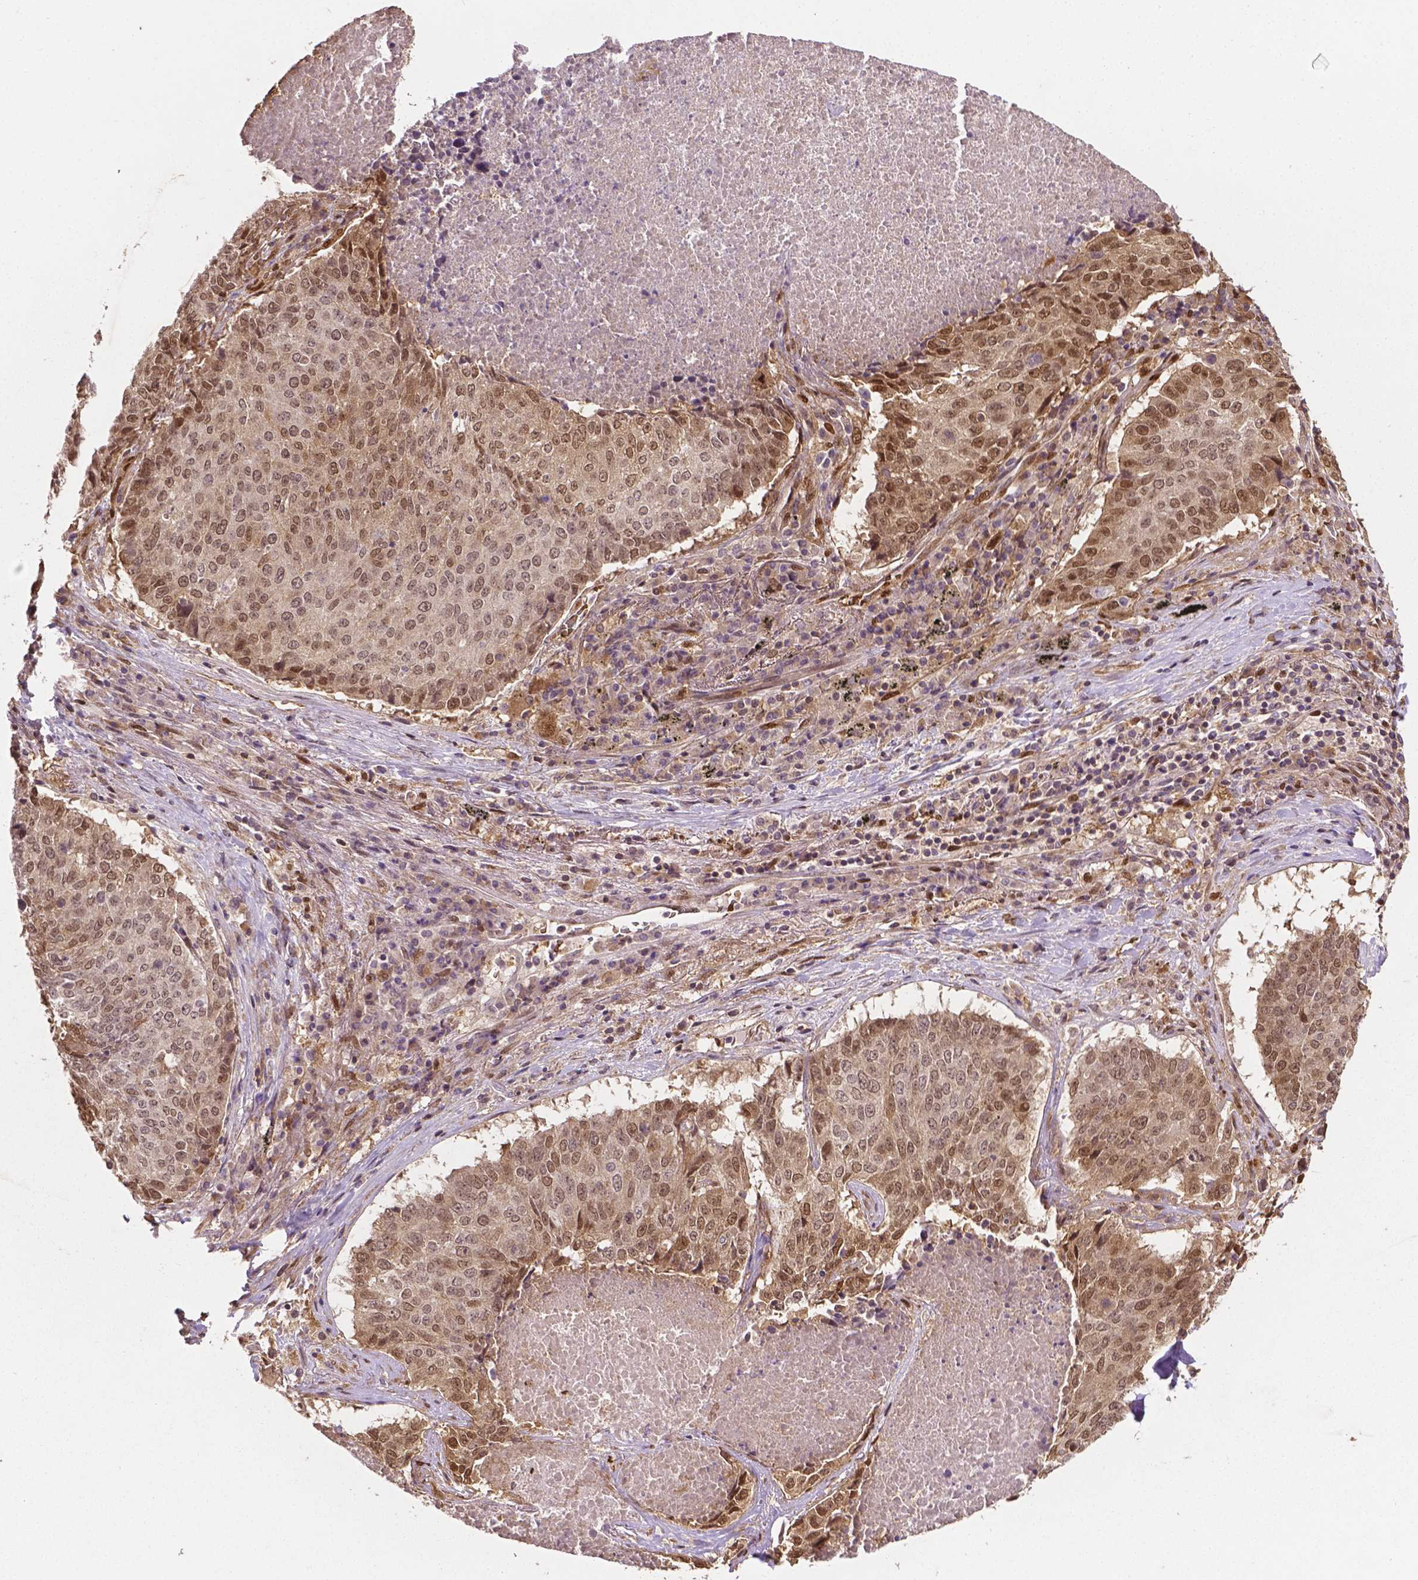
{"staining": {"intensity": "moderate", "quantity": ">75%", "location": "nuclear"}, "tissue": "lung cancer", "cell_type": "Tumor cells", "image_type": "cancer", "snomed": [{"axis": "morphology", "description": "Normal tissue, NOS"}, {"axis": "morphology", "description": "Squamous cell carcinoma, NOS"}, {"axis": "topography", "description": "Bronchus"}, {"axis": "topography", "description": "Lung"}], "caption": "The immunohistochemical stain shows moderate nuclear expression in tumor cells of lung squamous cell carcinoma tissue. (Brightfield microscopy of DAB IHC at high magnification).", "gene": "YAP1", "patient": {"sex": "male", "age": 64}}